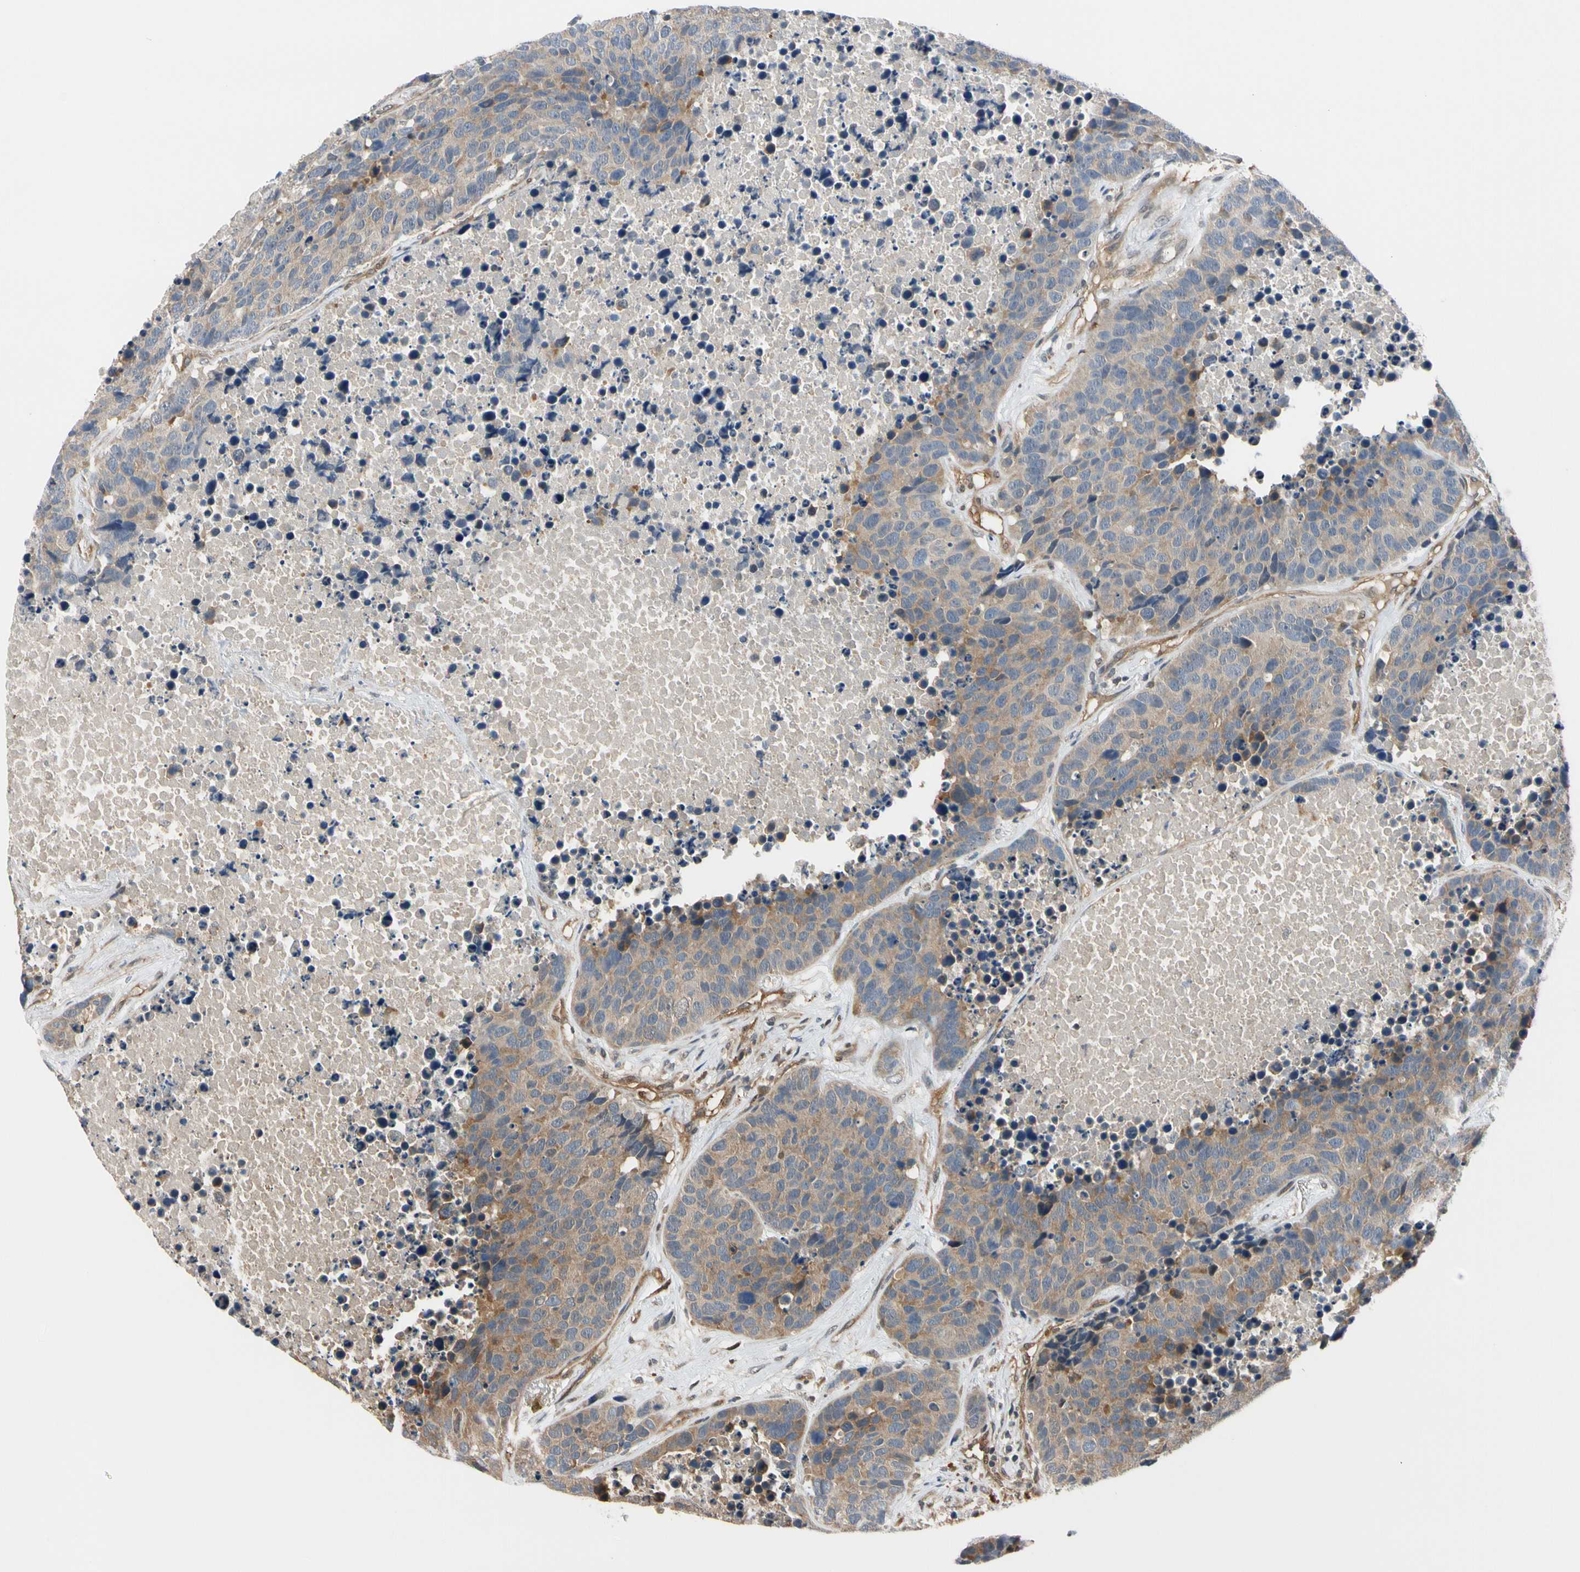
{"staining": {"intensity": "weak", "quantity": ">75%", "location": "cytoplasmic/membranous"}, "tissue": "carcinoid", "cell_type": "Tumor cells", "image_type": "cancer", "snomed": [{"axis": "morphology", "description": "Carcinoid, malignant, NOS"}, {"axis": "topography", "description": "Lung"}], "caption": "A low amount of weak cytoplasmic/membranous expression is identified in approximately >75% of tumor cells in malignant carcinoid tissue.", "gene": "RASGRF1", "patient": {"sex": "male", "age": 60}}